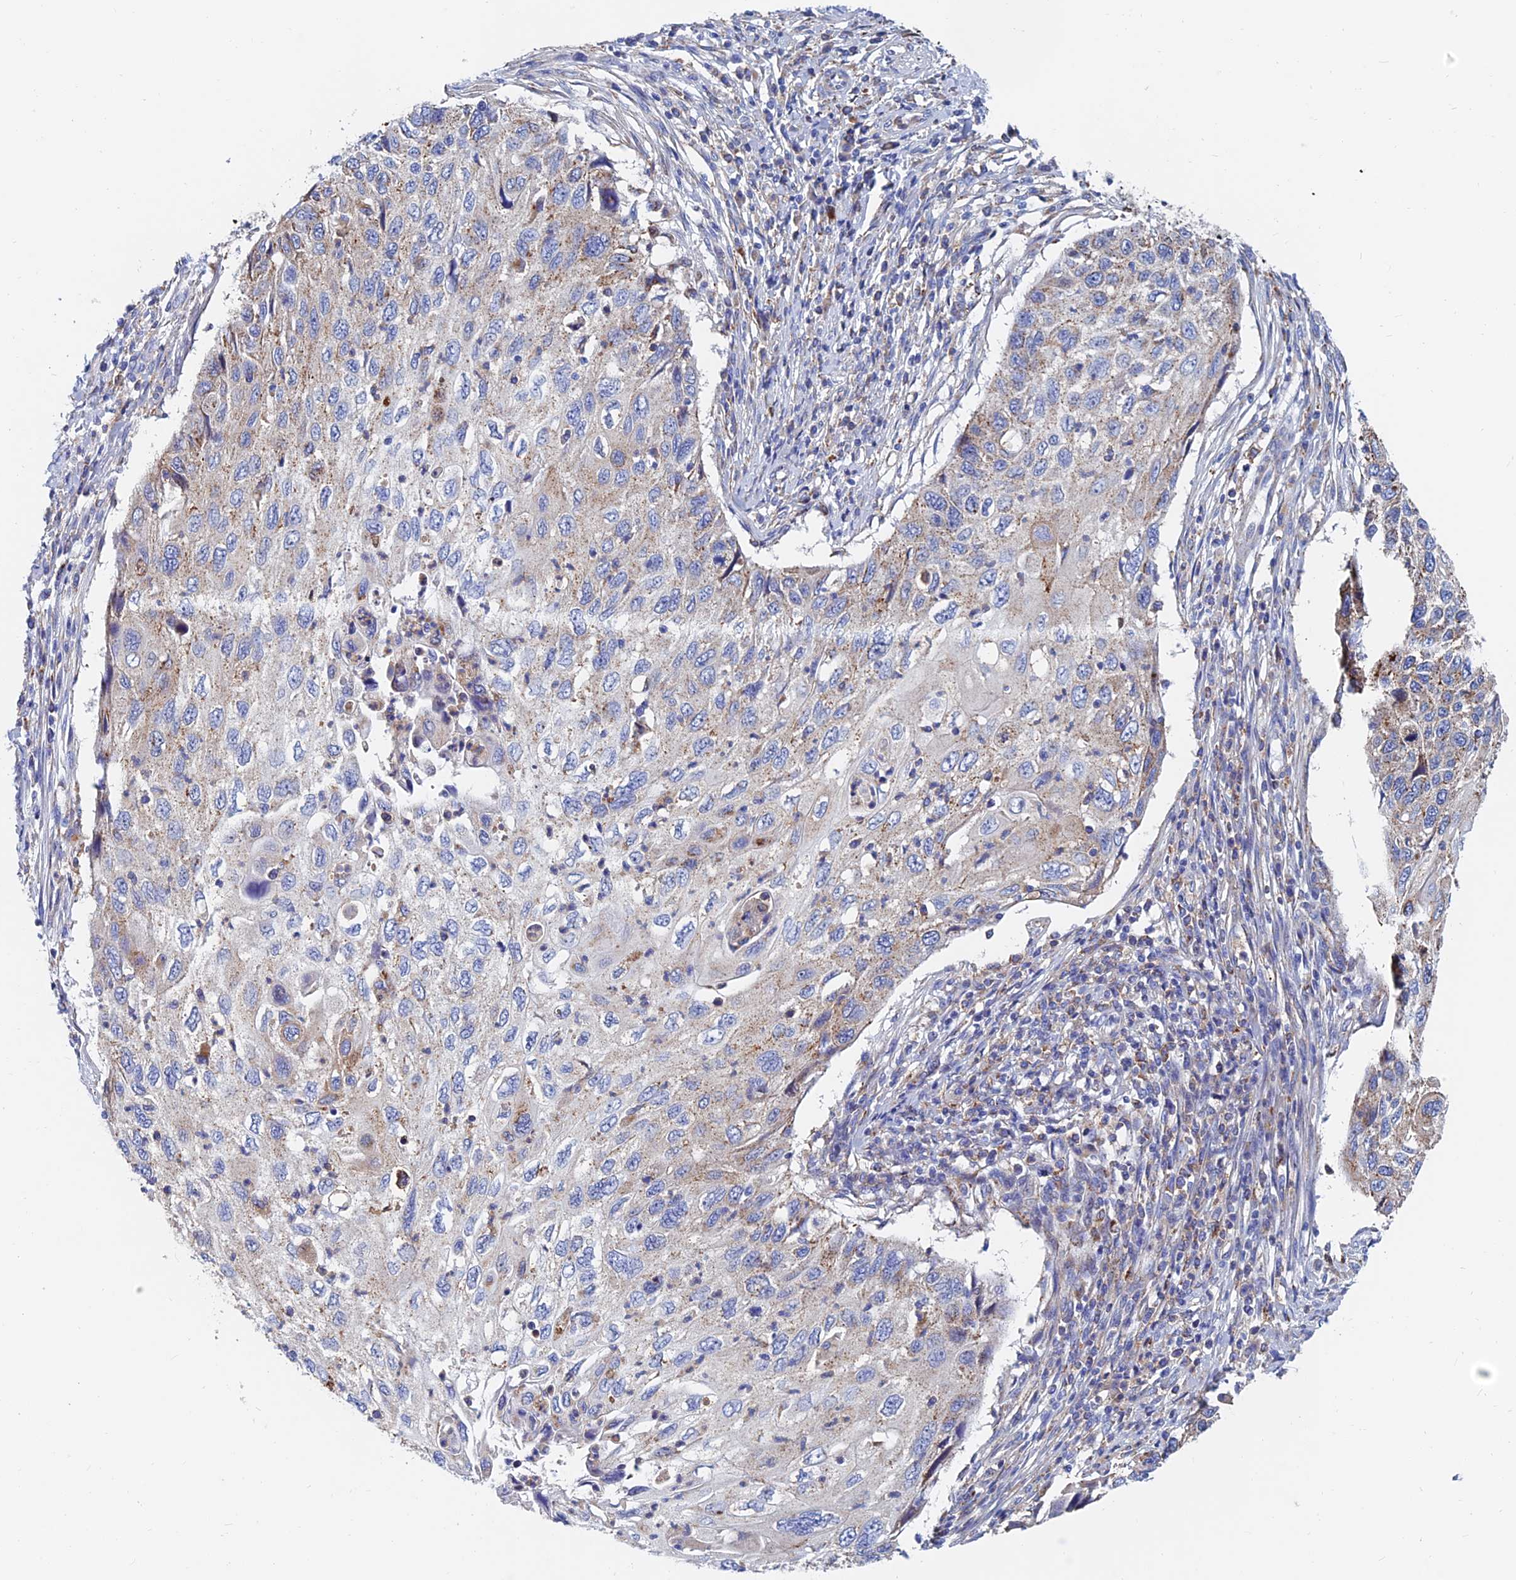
{"staining": {"intensity": "weak", "quantity": "25%-75%", "location": "cytoplasmic/membranous"}, "tissue": "cervical cancer", "cell_type": "Tumor cells", "image_type": "cancer", "snomed": [{"axis": "morphology", "description": "Squamous cell carcinoma, NOS"}, {"axis": "topography", "description": "Cervix"}], "caption": "This histopathology image reveals immunohistochemistry staining of human cervical cancer (squamous cell carcinoma), with low weak cytoplasmic/membranous positivity in approximately 25%-75% of tumor cells.", "gene": "SPNS1", "patient": {"sex": "female", "age": 70}}